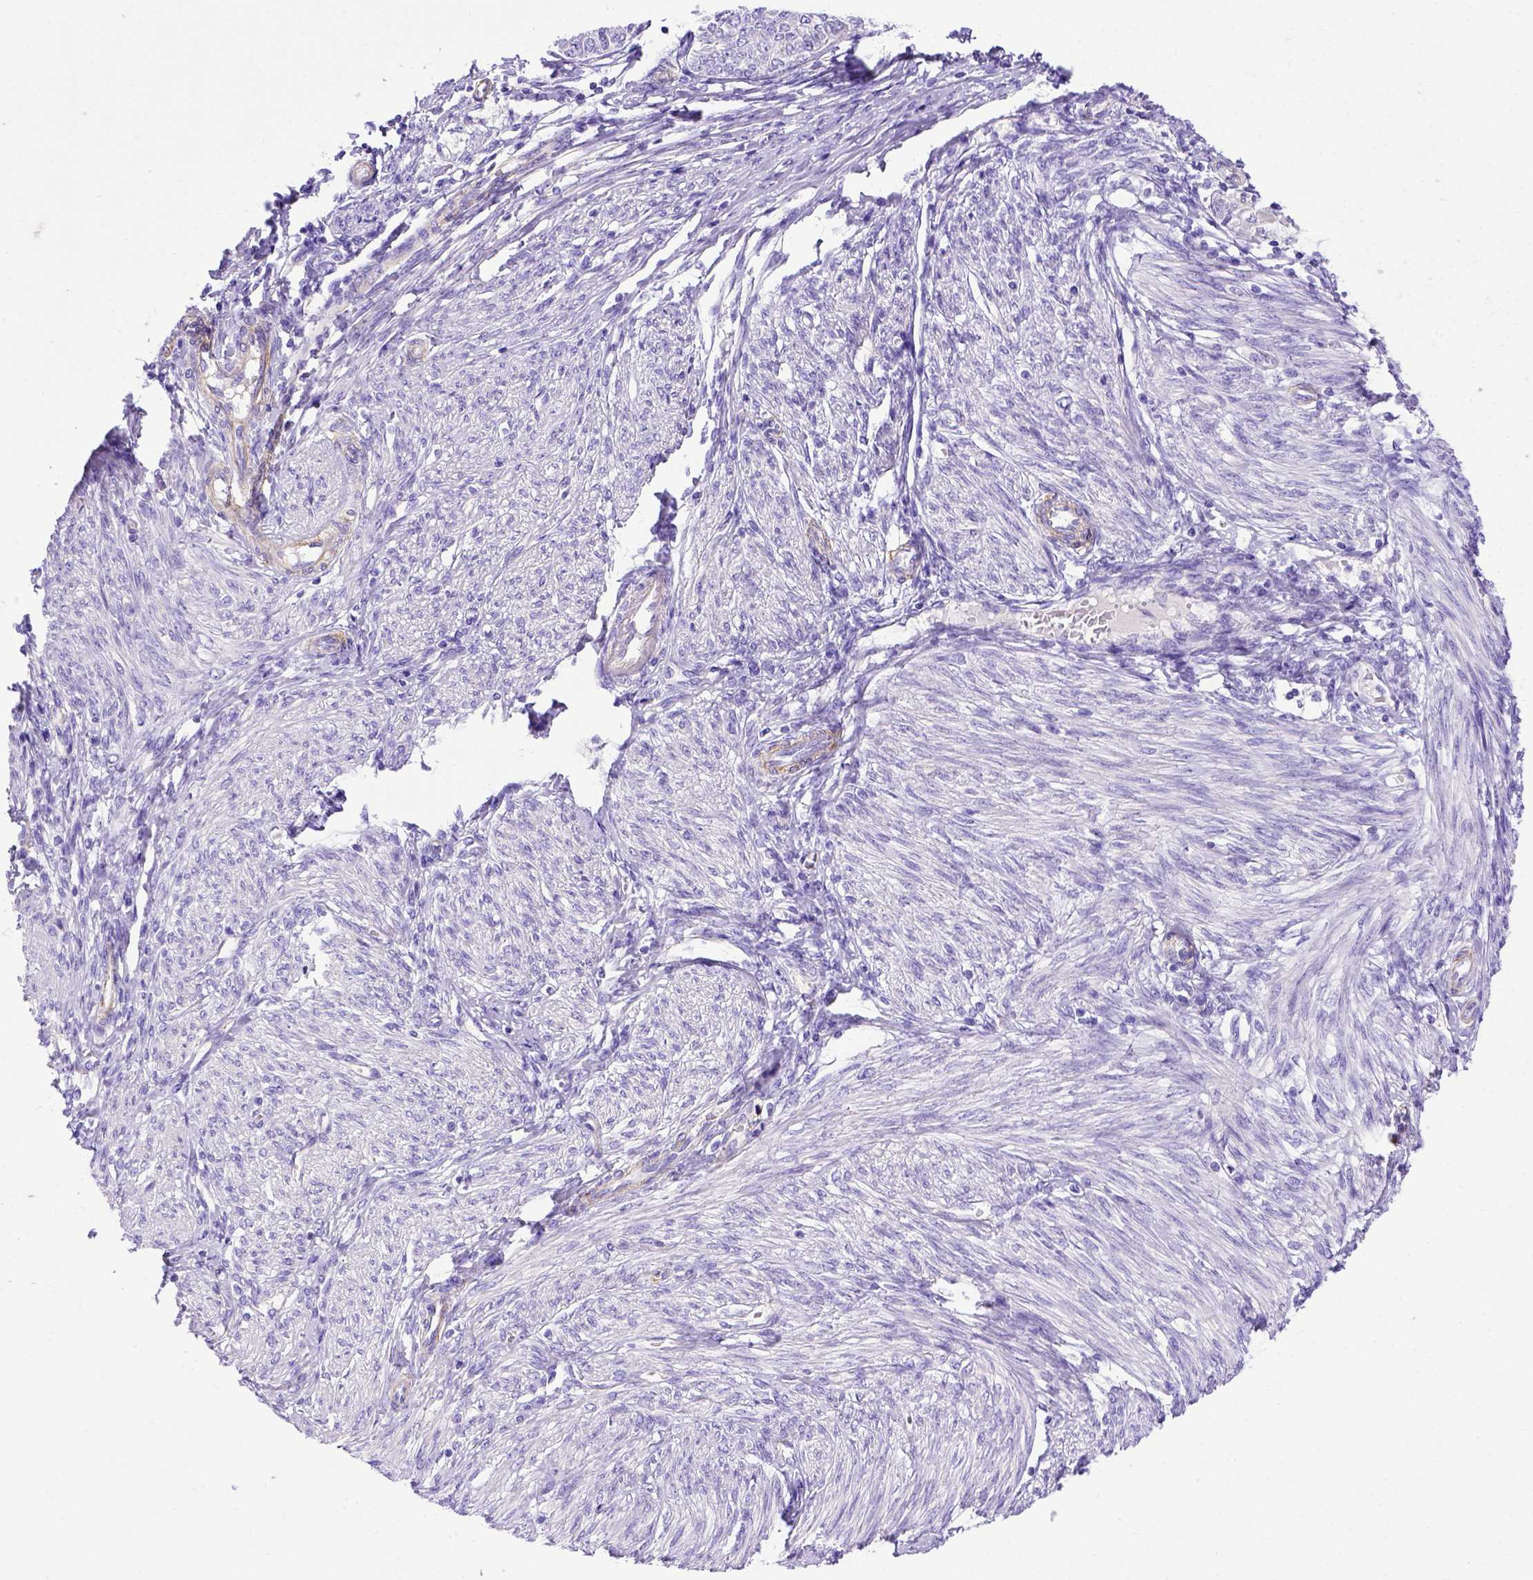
{"staining": {"intensity": "negative", "quantity": "none", "location": "none"}, "tissue": "endometrial cancer", "cell_type": "Tumor cells", "image_type": "cancer", "snomed": [{"axis": "morphology", "description": "Adenocarcinoma, NOS"}, {"axis": "topography", "description": "Endometrium"}], "caption": "Adenocarcinoma (endometrial) was stained to show a protein in brown. There is no significant positivity in tumor cells.", "gene": "LRRC18", "patient": {"sex": "female", "age": 68}}